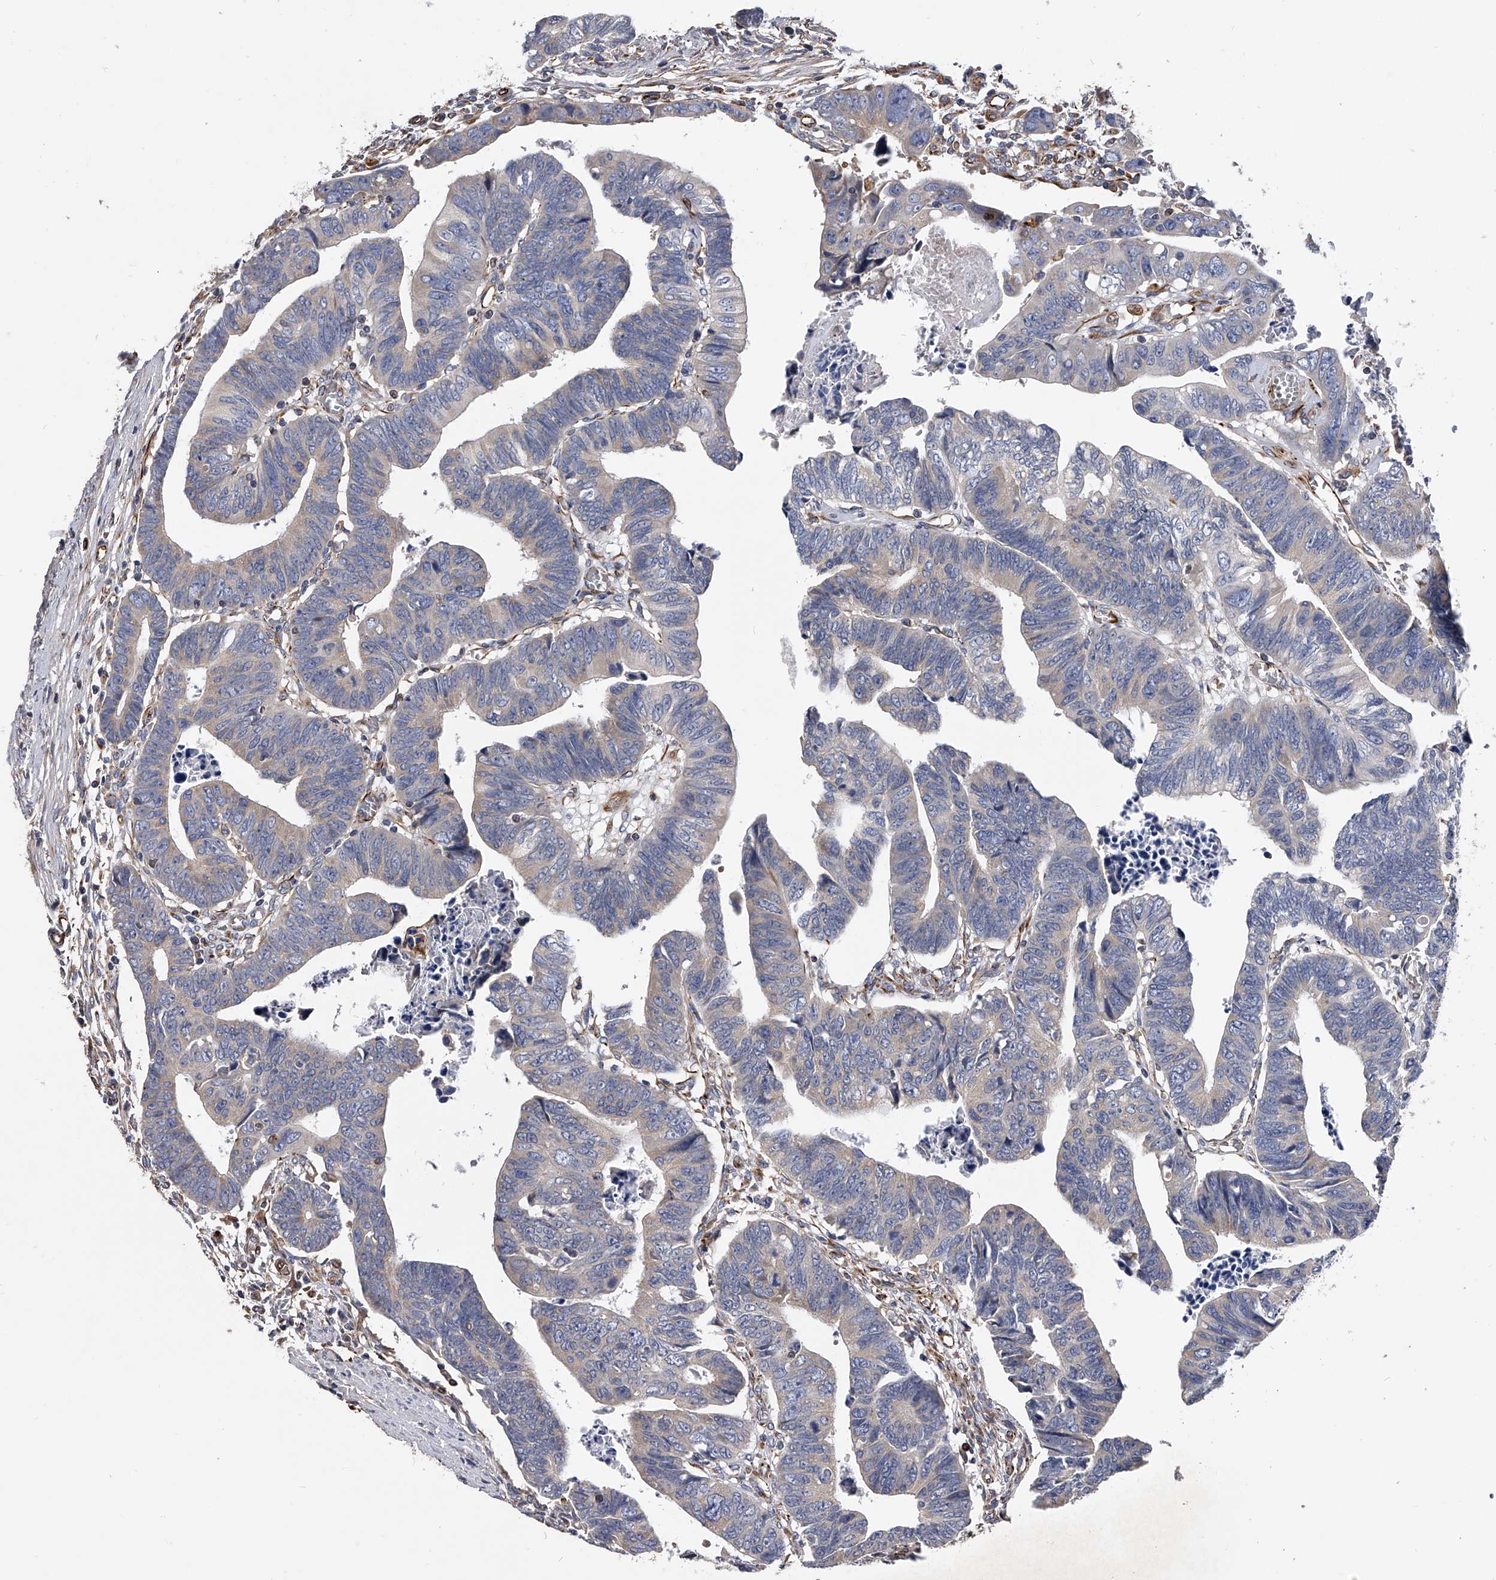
{"staining": {"intensity": "negative", "quantity": "none", "location": "none"}, "tissue": "colorectal cancer", "cell_type": "Tumor cells", "image_type": "cancer", "snomed": [{"axis": "morphology", "description": "Adenocarcinoma, NOS"}, {"axis": "topography", "description": "Rectum"}], "caption": "High power microscopy photomicrograph of an IHC micrograph of colorectal cancer (adenocarcinoma), revealing no significant positivity in tumor cells. The staining is performed using DAB (3,3'-diaminobenzidine) brown chromogen with nuclei counter-stained in using hematoxylin.", "gene": "EFCAB7", "patient": {"sex": "female", "age": 65}}